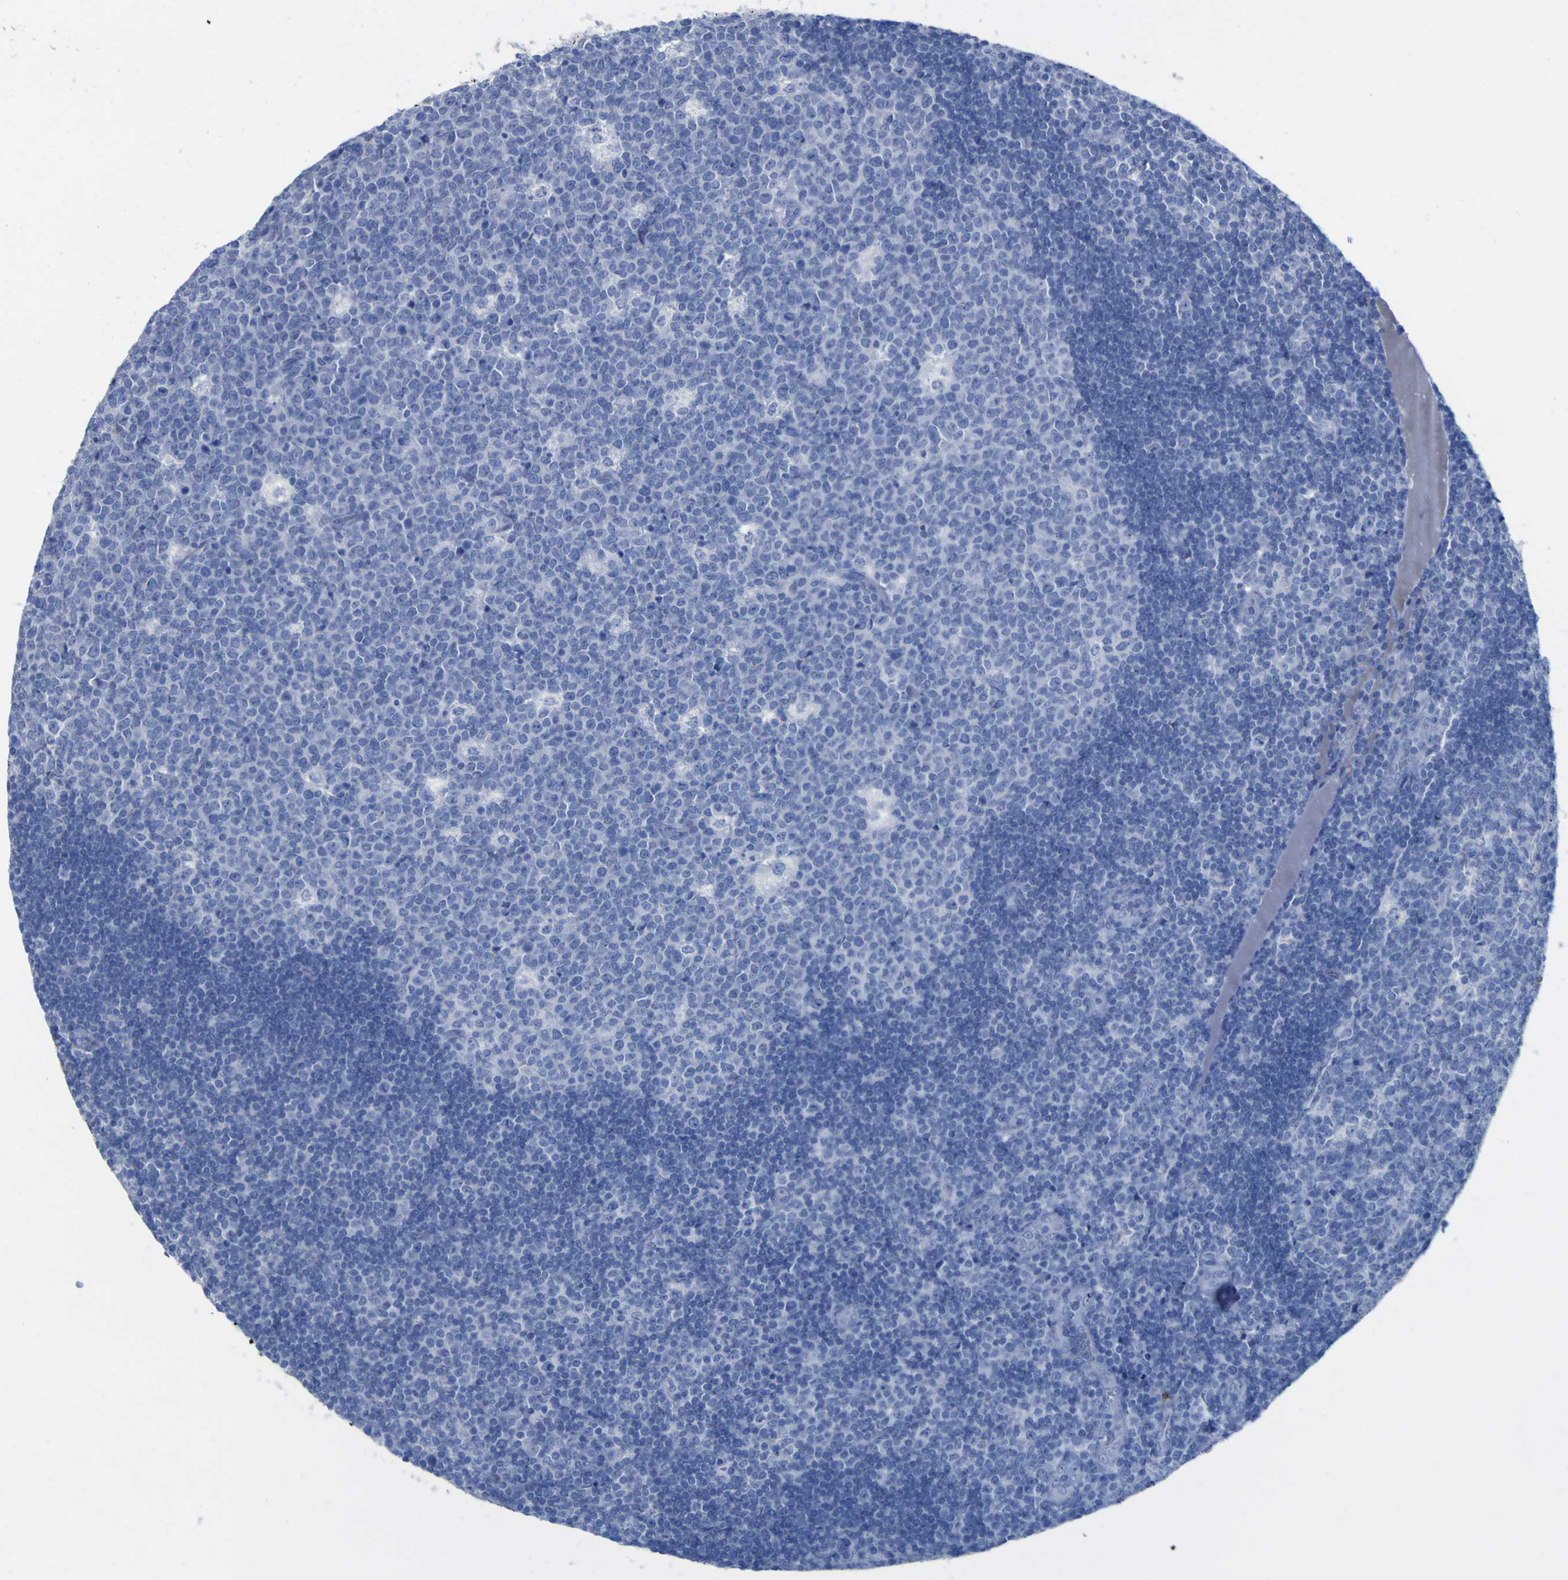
{"staining": {"intensity": "negative", "quantity": "none", "location": "none"}, "tissue": "lymph node", "cell_type": "Germinal center cells", "image_type": "normal", "snomed": [{"axis": "morphology", "description": "Normal tissue, NOS"}, {"axis": "topography", "description": "Lymph node"}, {"axis": "topography", "description": "Salivary gland"}], "caption": "Immunohistochemical staining of normal lymph node displays no significant staining in germinal center cells.", "gene": "GCM1", "patient": {"sex": "male", "age": 8}}